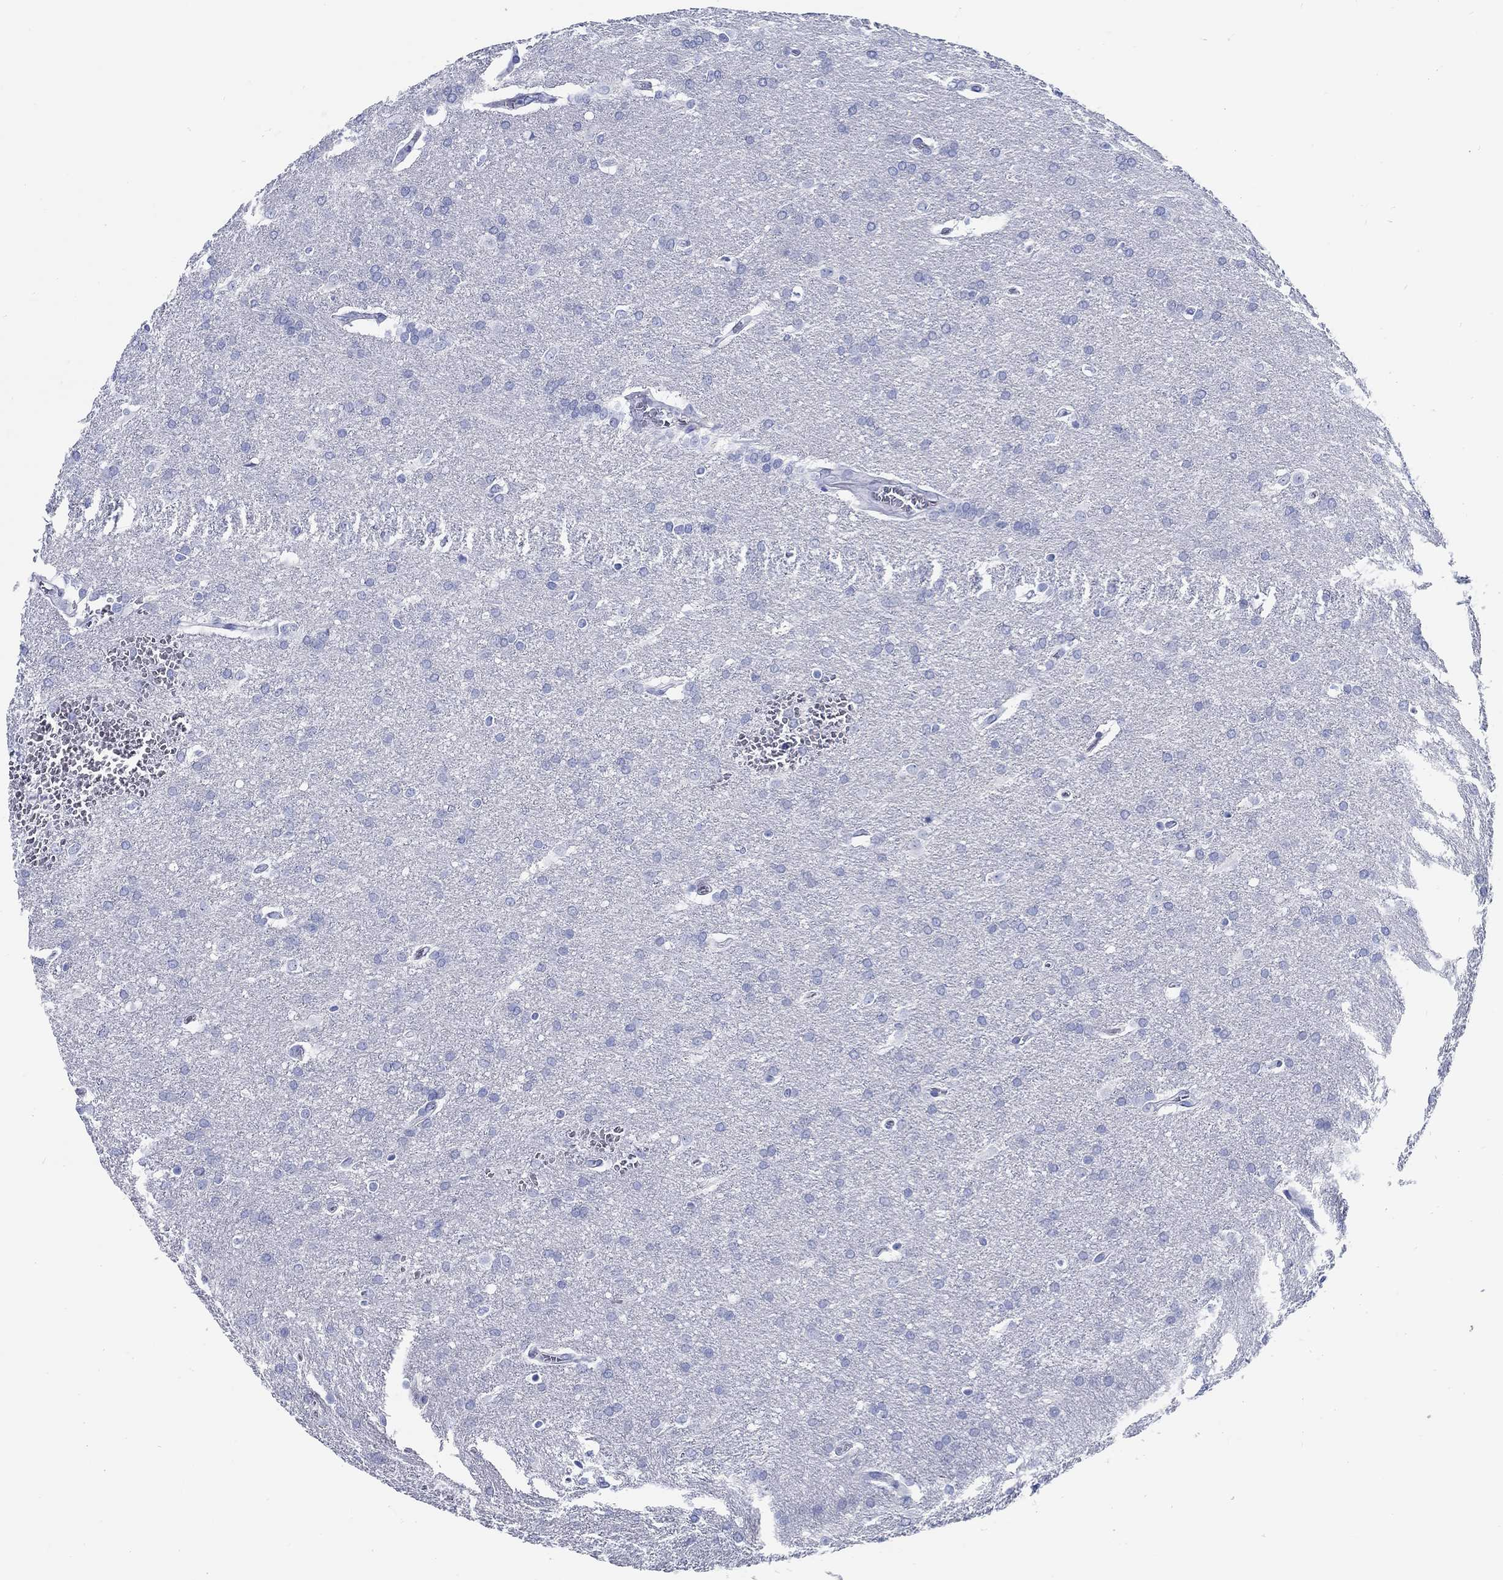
{"staining": {"intensity": "negative", "quantity": "none", "location": "none"}, "tissue": "glioma", "cell_type": "Tumor cells", "image_type": "cancer", "snomed": [{"axis": "morphology", "description": "Glioma, malignant, Low grade"}, {"axis": "topography", "description": "Brain"}], "caption": "Image shows no significant protein staining in tumor cells of low-grade glioma (malignant).", "gene": "RD3L", "patient": {"sex": "female", "age": 32}}